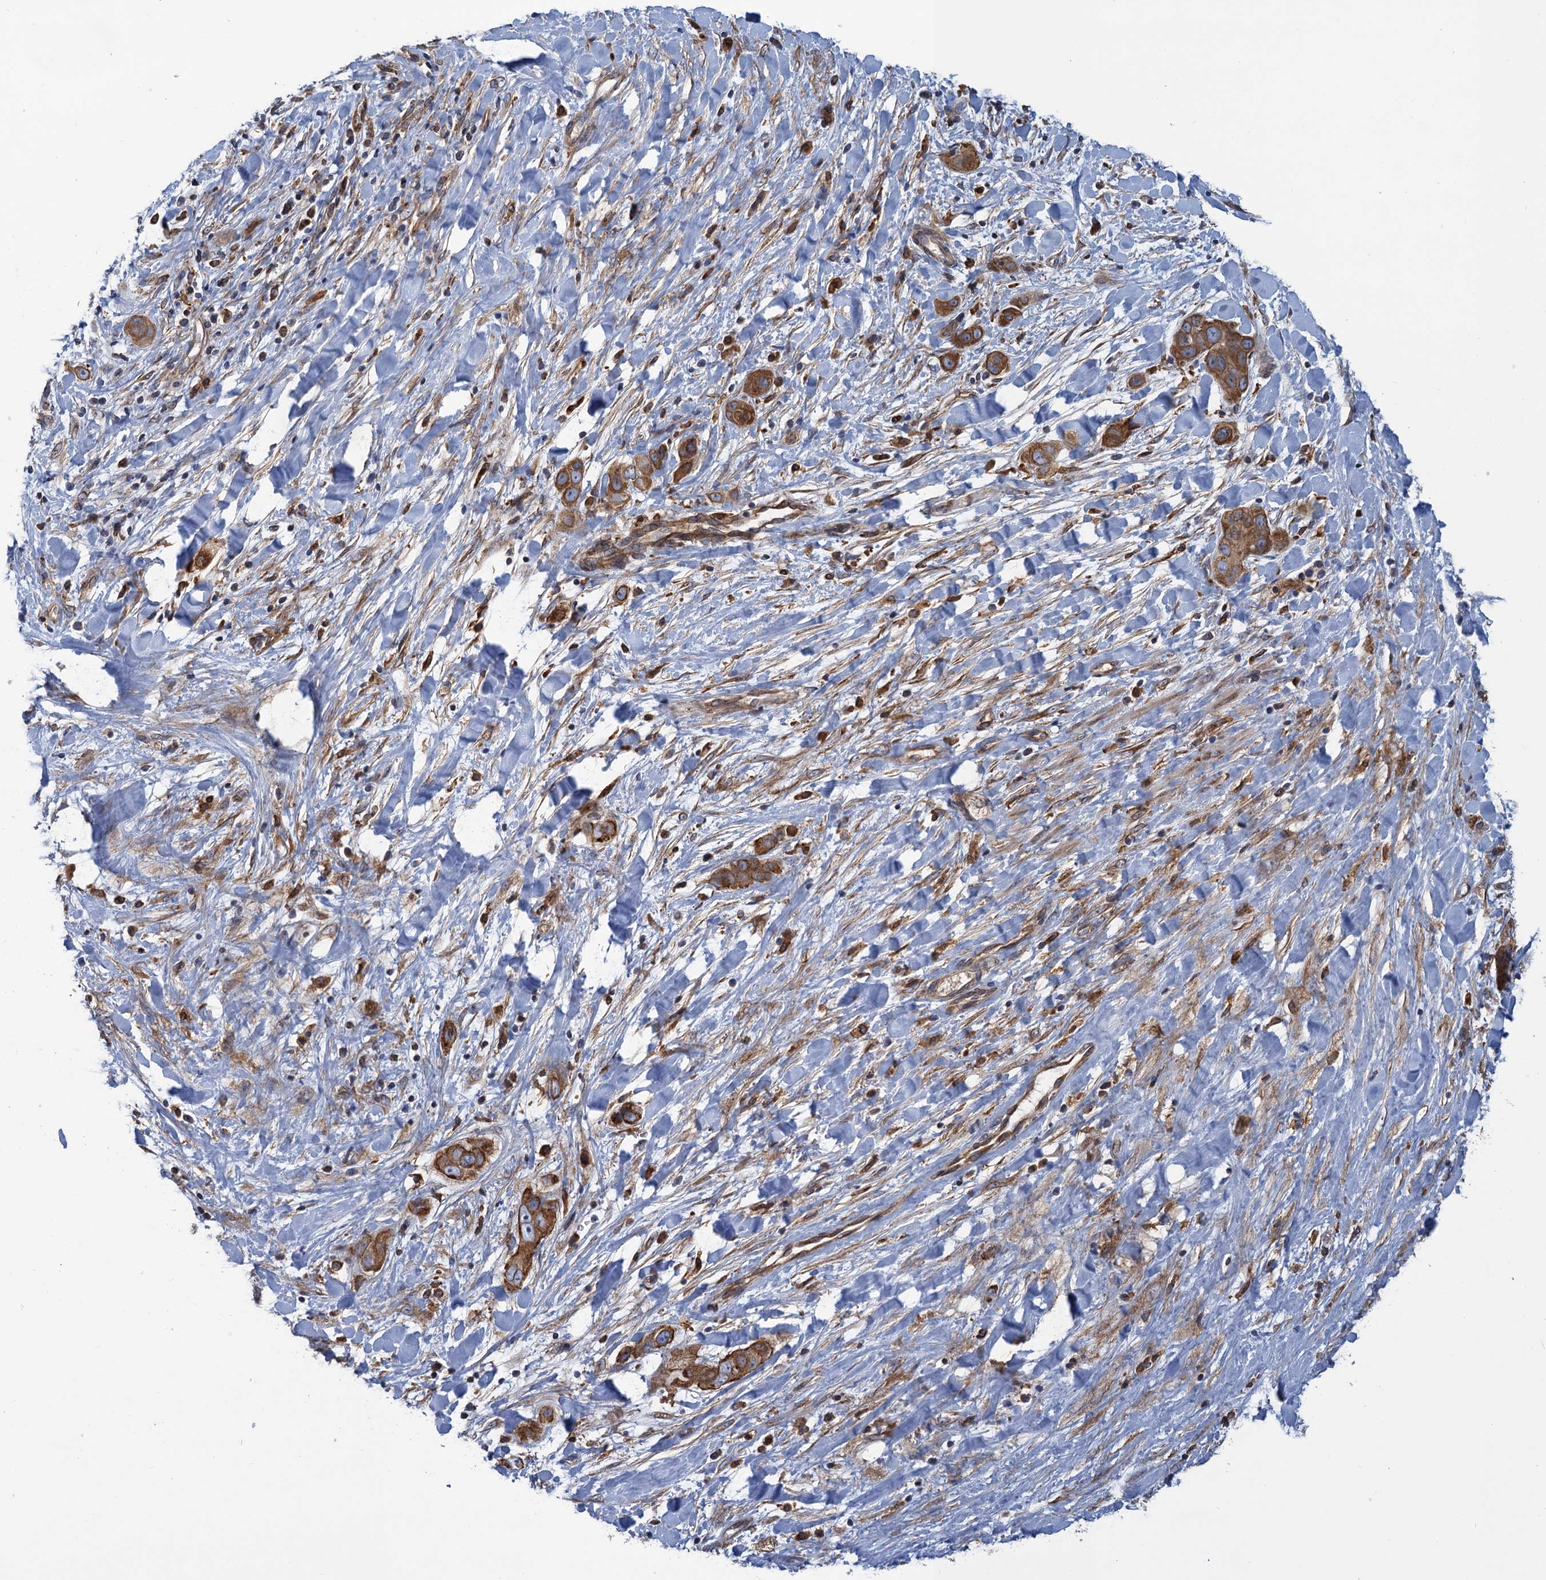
{"staining": {"intensity": "moderate", "quantity": ">75%", "location": "cytoplasmic/membranous"}, "tissue": "liver cancer", "cell_type": "Tumor cells", "image_type": "cancer", "snomed": [{"axis": "morphology", "description": "Cholangiocarcinoma"}, {"axis": "topography", "description": "Liver"}], "caption": "A photomicrograph showing moderate cytoplasmic/membranous staining in about >75% of tumor cells in liver cancer, as visualized by brown immunohistochemical staining.", "gene": "ARMC5", "patient": {"sex": "female", "age": 52}}